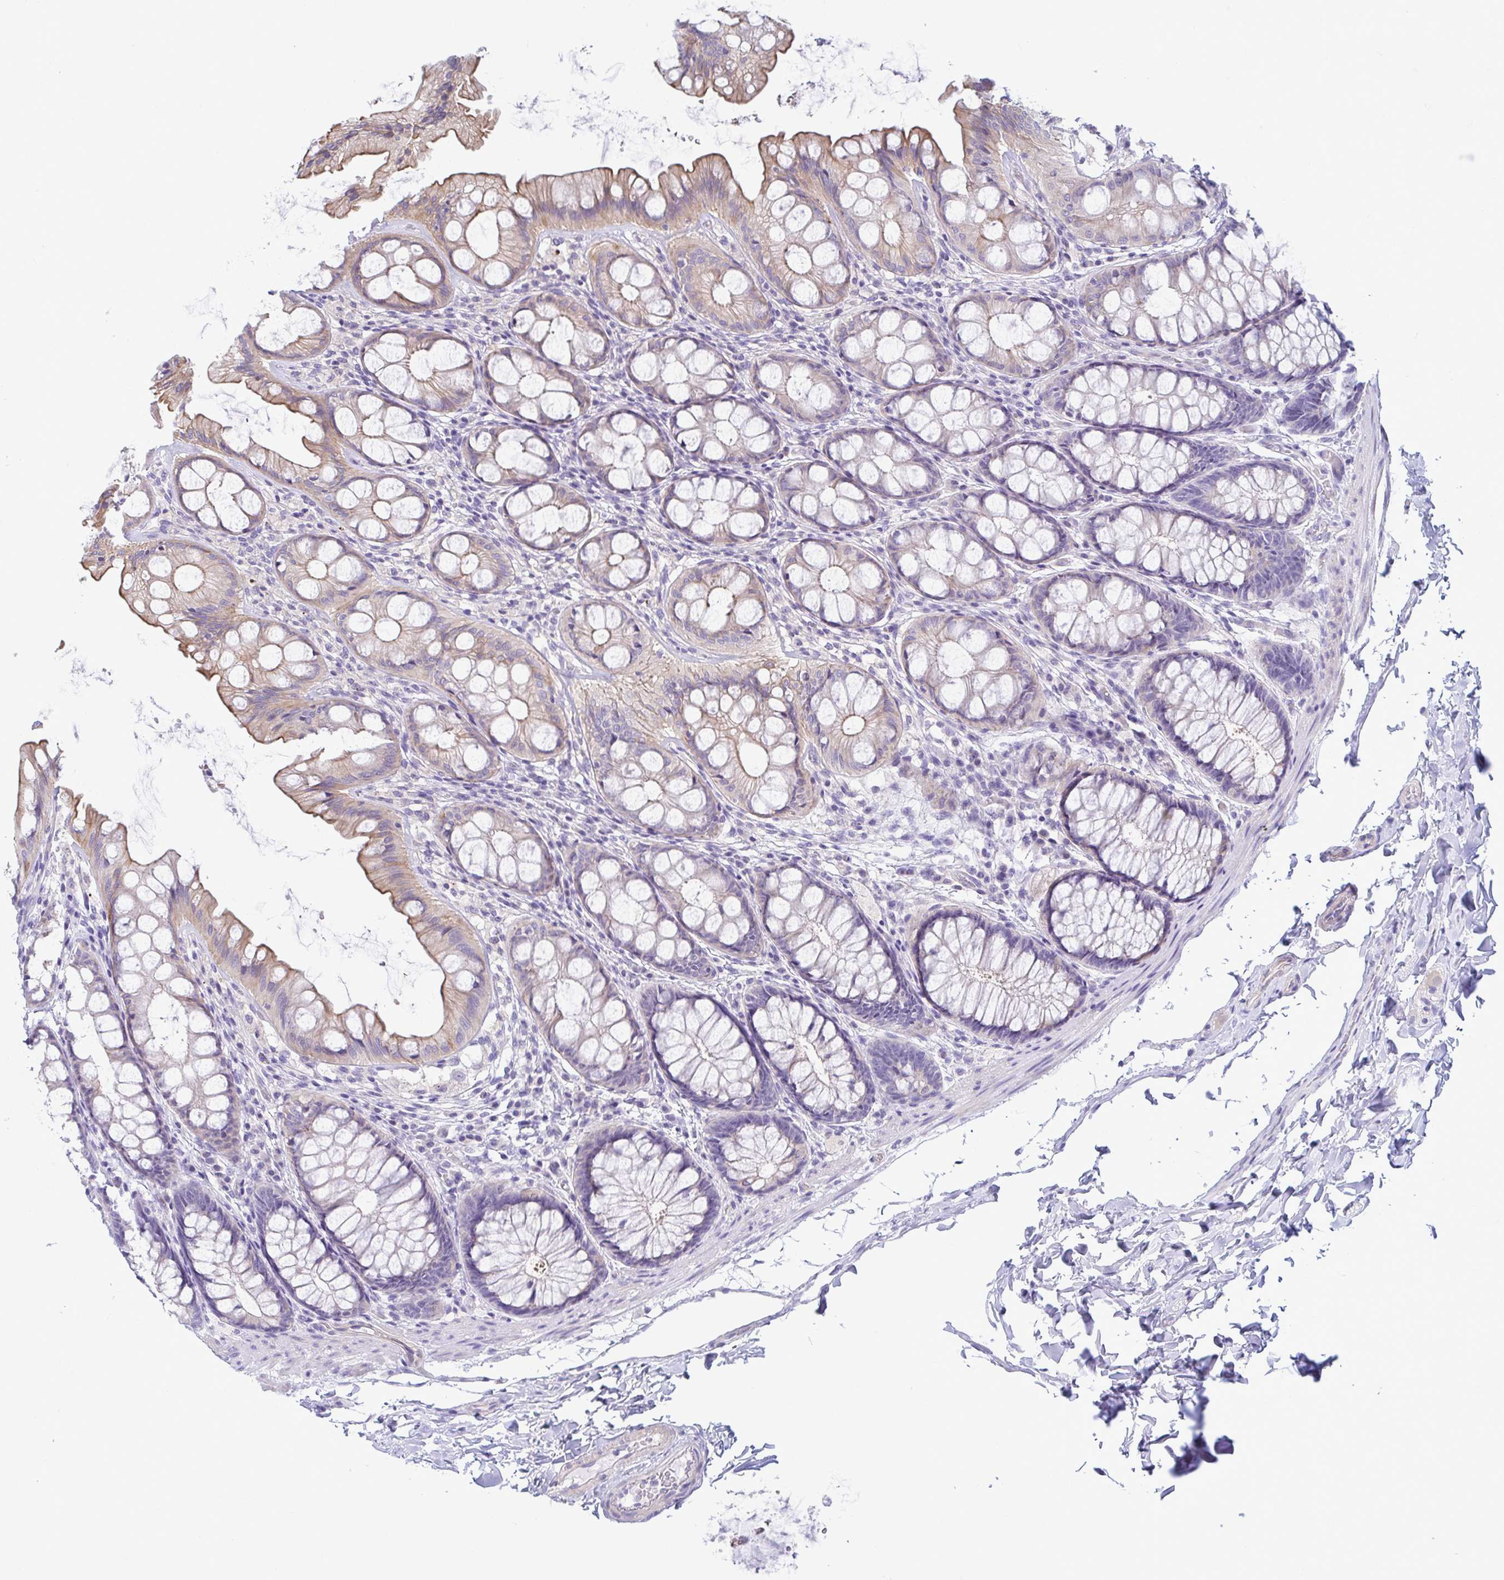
{"staining": {"intensity": "negative", "quantity": "none", "location": "none"}, "tissue": "colon", "cell_type": "Endothelial cells", "image_type": "normal", "snomed": [{"axis": "morphology", "description": "Normal tissue, NOS"}, {"axis": "topography", "description": "Colon"}], "caption": "This photomicrograph is of unremarkable colon stained with immunohistochemistry to label a protein in brown with the nuclei are counter-stained blue. There is no expression in endothelial cells. The staining is performed using DAB (3,3'-diaminobenzidine) brown chromogen with nuclei counter-stained in using hematoxylin.", "gene": "TNNI2", "patient": {"sex": "male", "age": 47}}